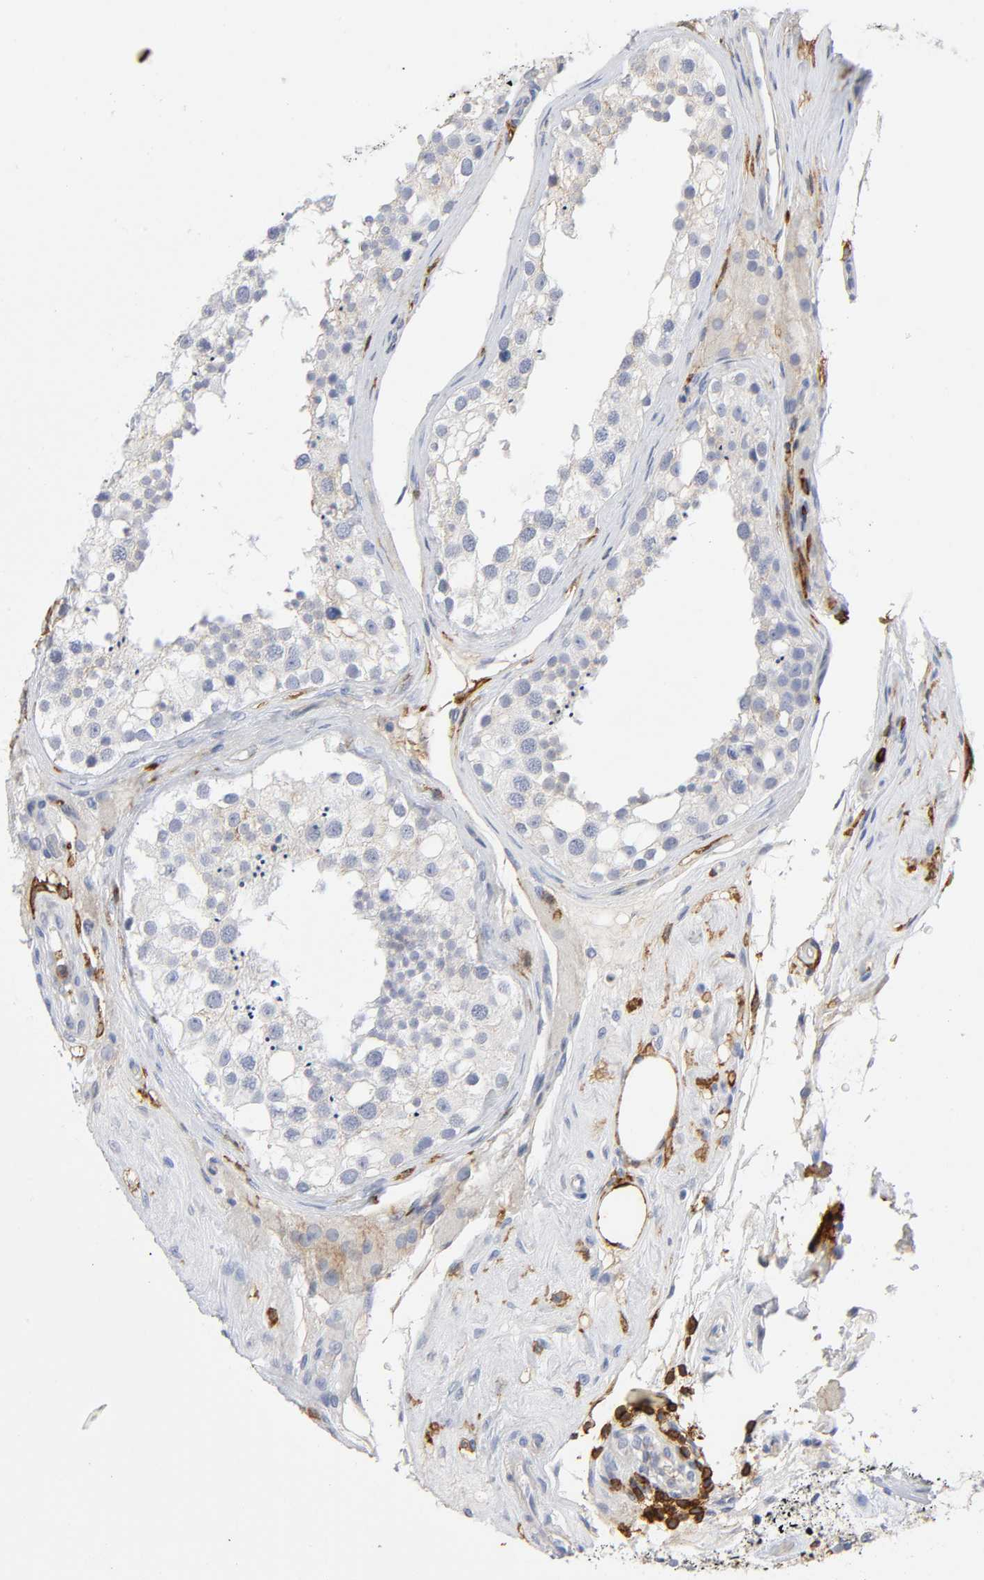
{"staining": {"intensity": "negative", "quantity": "none", "location": "none"}, "tissue": "testis", "cell_type": "Cells in seminiferous ducts", "image_type": "normal", "snomed": [{"axis": "morphology", "description": "Normal tissue, NOS"}, {"axis": "topography", "description": "Testis"}], "caption": "A photomicrograph of testis stained for a protein reveals no brown staining in cells in seminiferous ducts.", "gene": "LYN", "patient": {"sex": "male", "age": 68}}